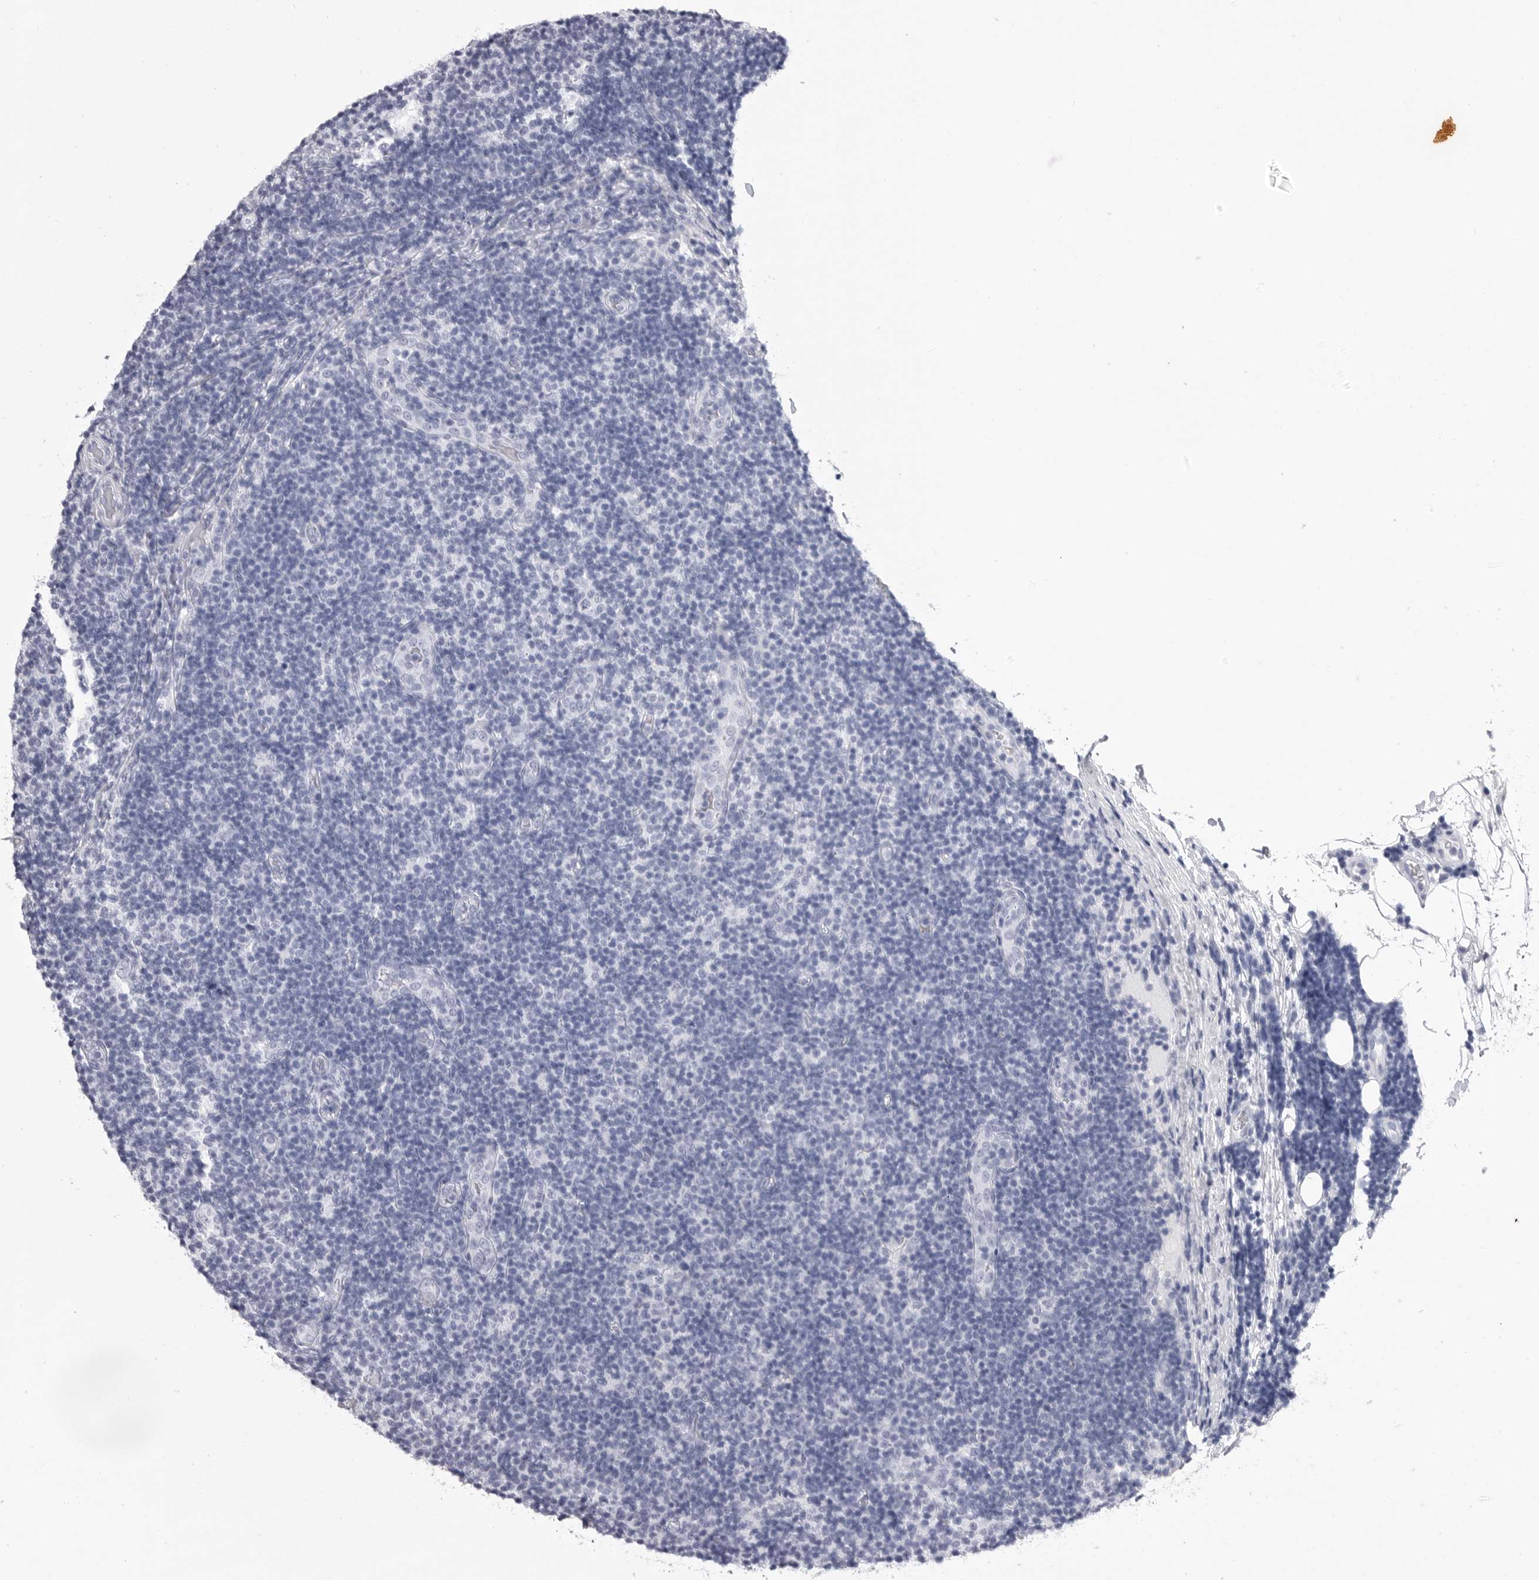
{"staining": {"intensity": "negative", "quantity": "none", "location": "none"}, "tissue": "lymphoma", "cell_type": "Tumor cells", "image_type": "cancer", "snomed": [{"axis": "morphology", "description": "Malignant lymphoma, non-Hodgkin's type, Low grade"}, {"axis": "topography", "description": "Lymph node"}], "caption": "This is an IHC photomicrograph of human malignant lymphoma, non-Hodgkin's type (low-grade). There is no expression in tumor cells.", "gene": "LGALS4", "patient": {"sex": "male", "age": 83}}